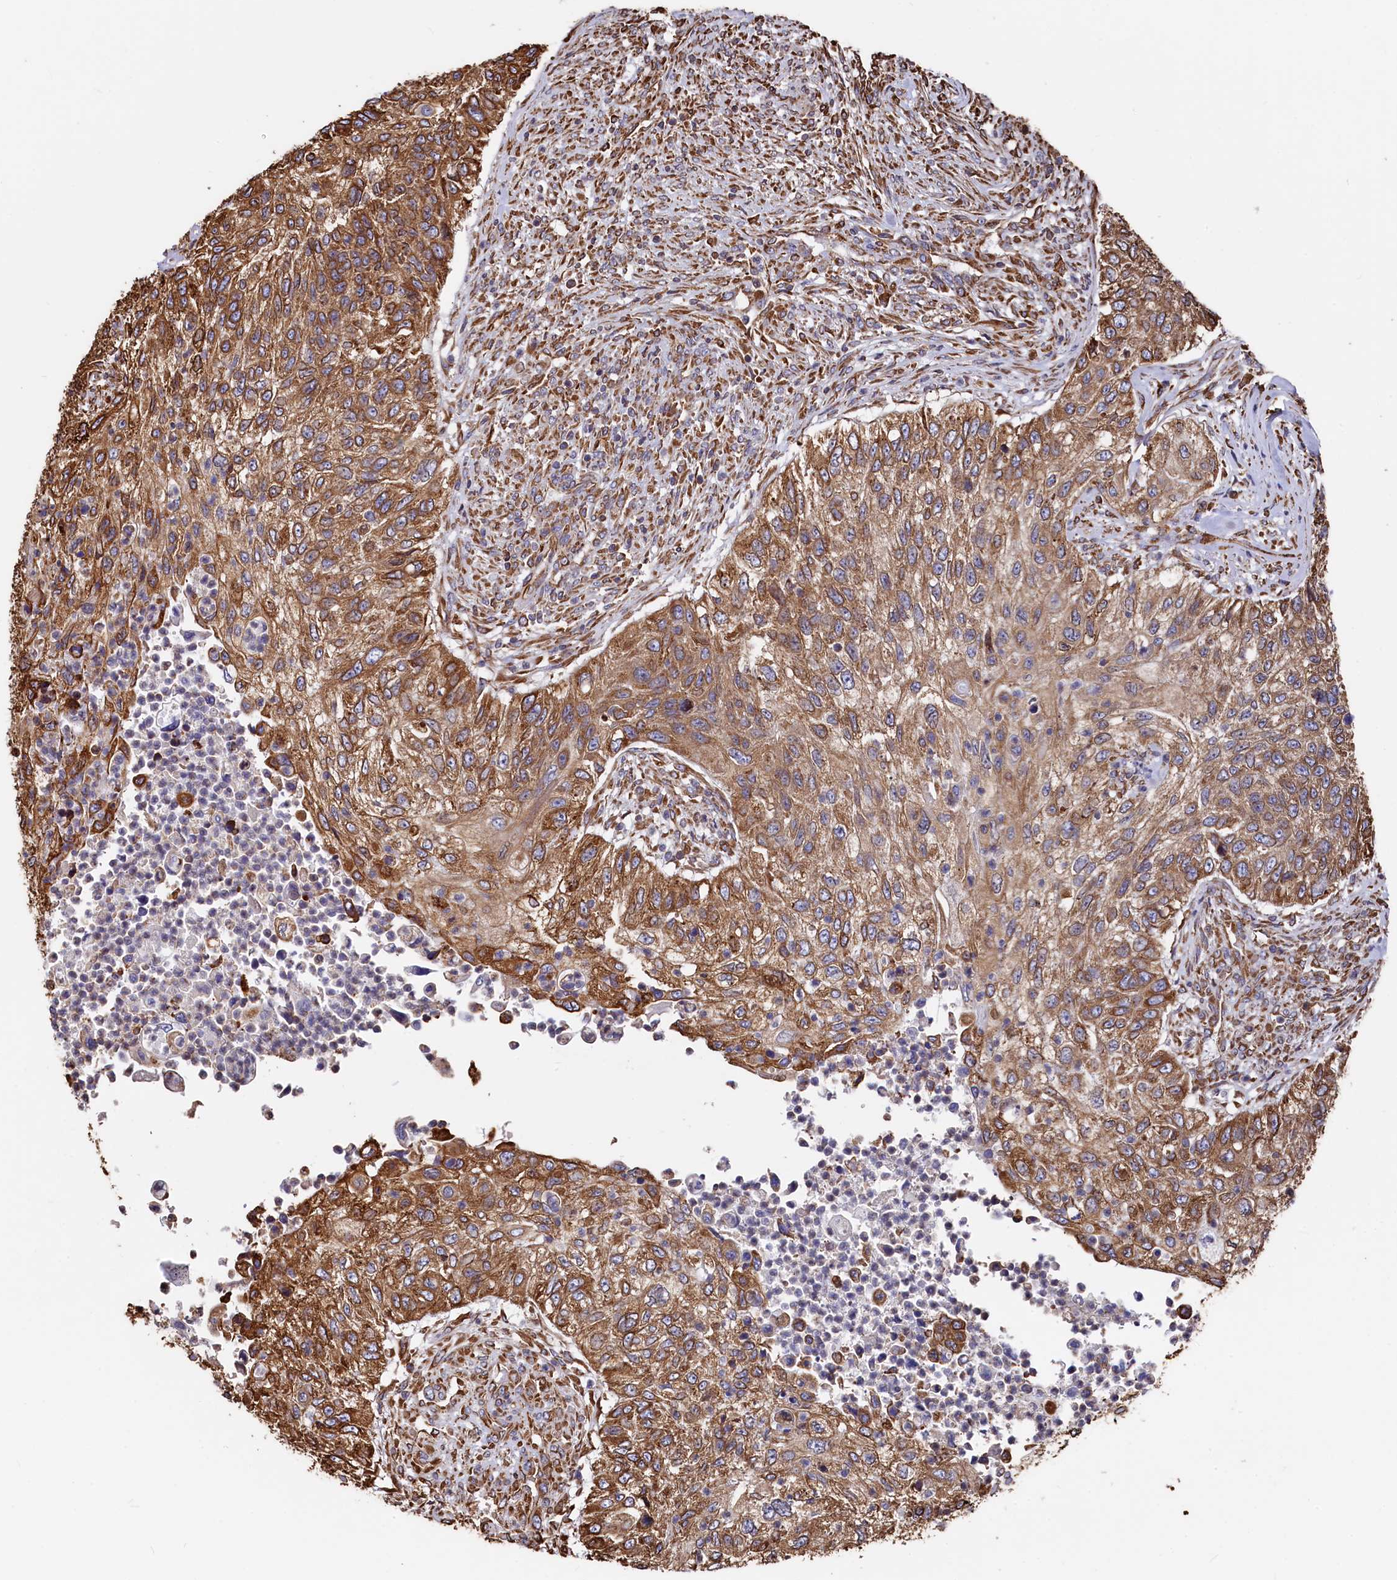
{"staining": {"intensity": "strong", "quantity": ">75%", "location": "cytoplasmic/membranous"}, "tissue": "urothelial cancer", "cell_type": "Tumor cells", "image_type": "cancer", "snomed": [{"axis": "morphology", "description": "Urothelial carcinoma, High grade"}, {"axis": "topography", "description": "Urinary bladder"}], "caption": "Urothelial cancer was stained to show a protein in brown. There is high levels of strong cytoplasmic/membranous positivity in about >75% of tumor cells.", "gene": "NEURL1B", "patient": {"sex": "female", "age": 60}}